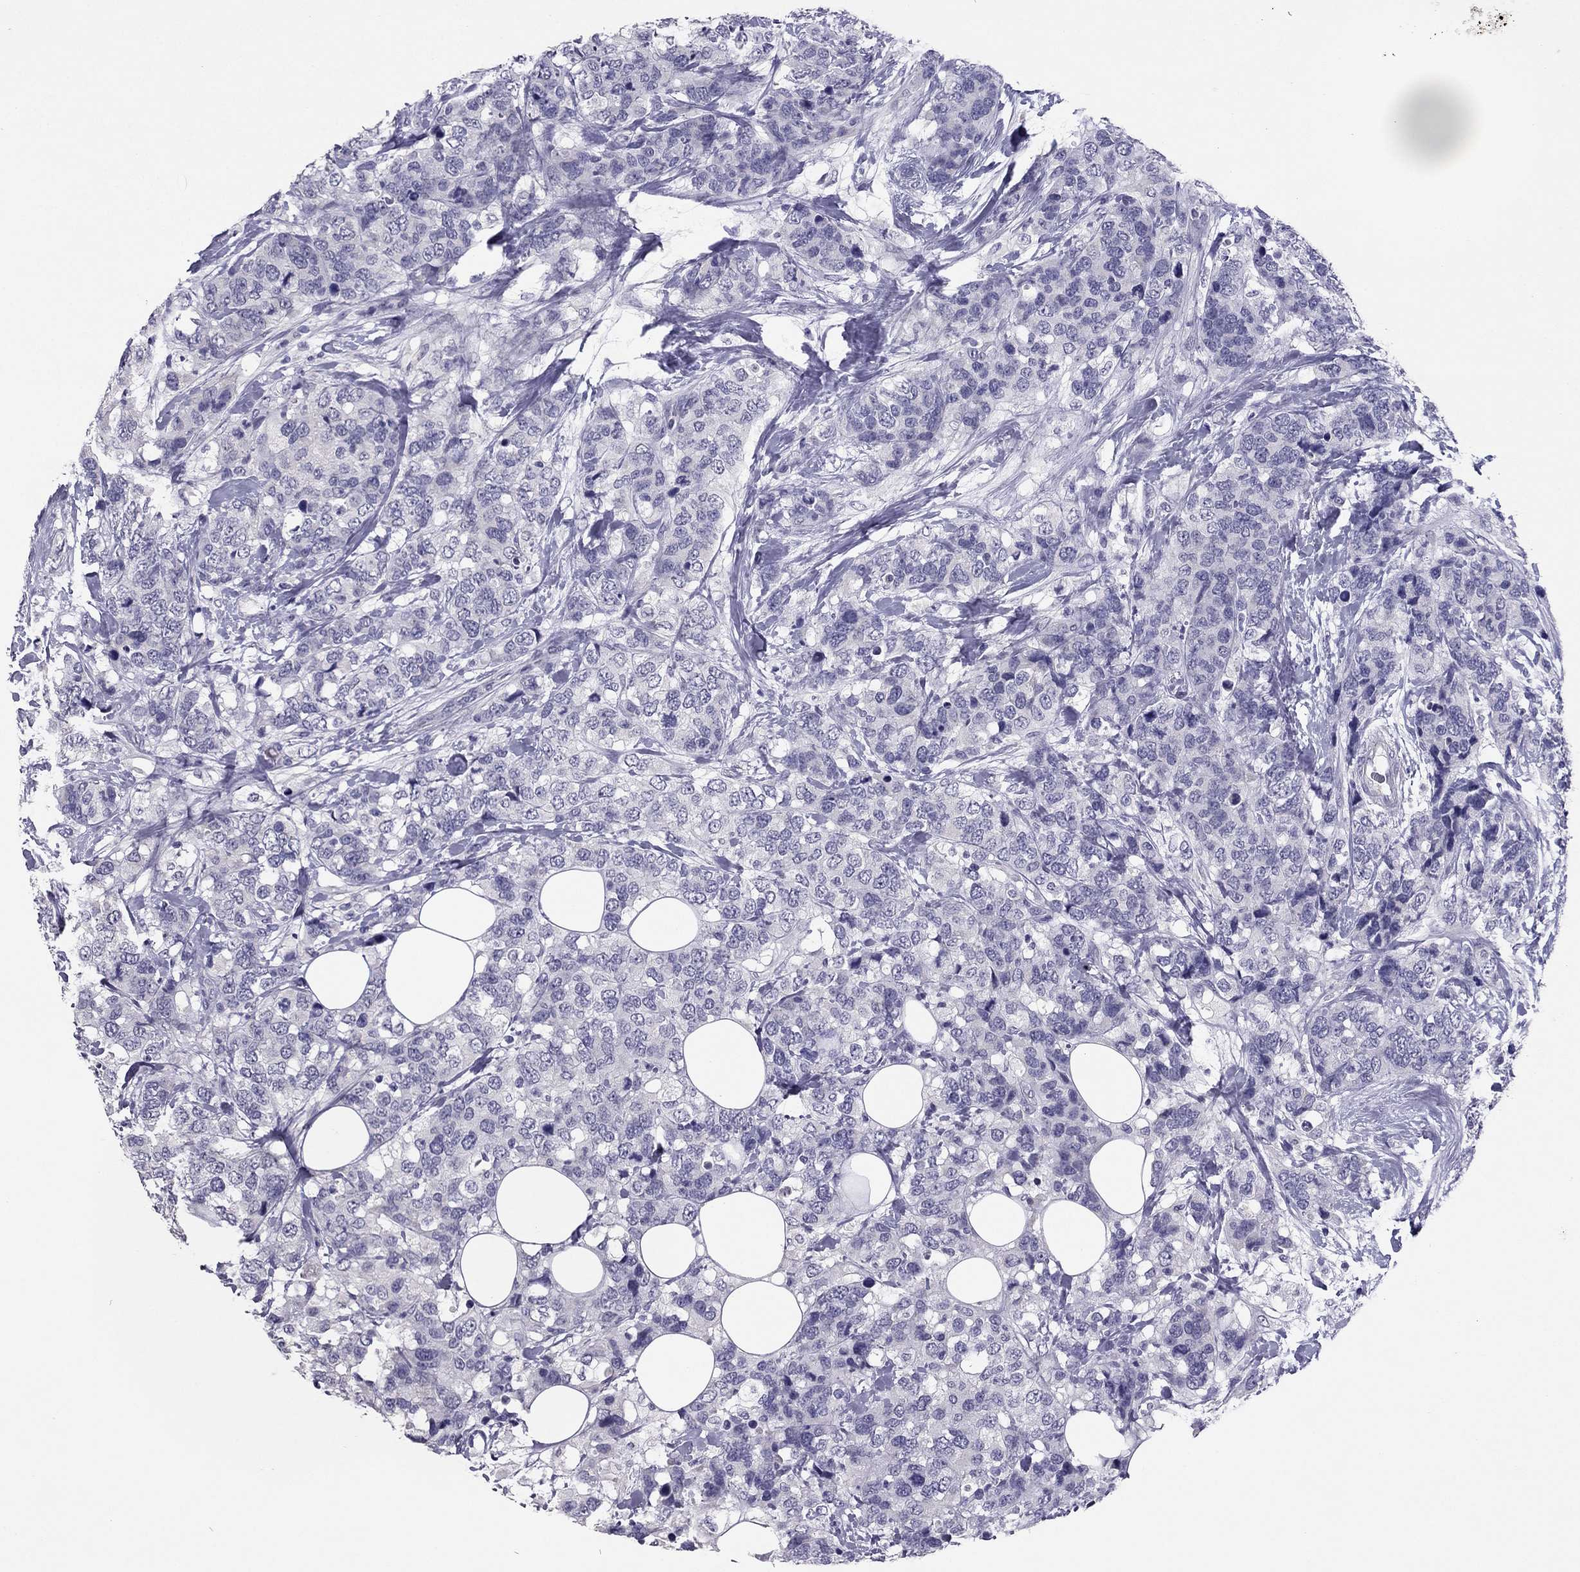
{"staining": {"intensity": "negative", "quantity": "none", "location": "none"}, "tissue": "breast cancer", "cell_type": "Tumor cells", "image_type": "cancer", "snomed": [{"axis": "morphology", "description": "Lobular carcinoma"}, {"axis": "topography", "description": "Breast"}], "caption": "This is a micrograph of immunohistochemistry staining of lobular carcinoma (breast), which shows no expression in tumor cells.", "gene": "RHO", "patient": {"sex": "female", "age": 59}}